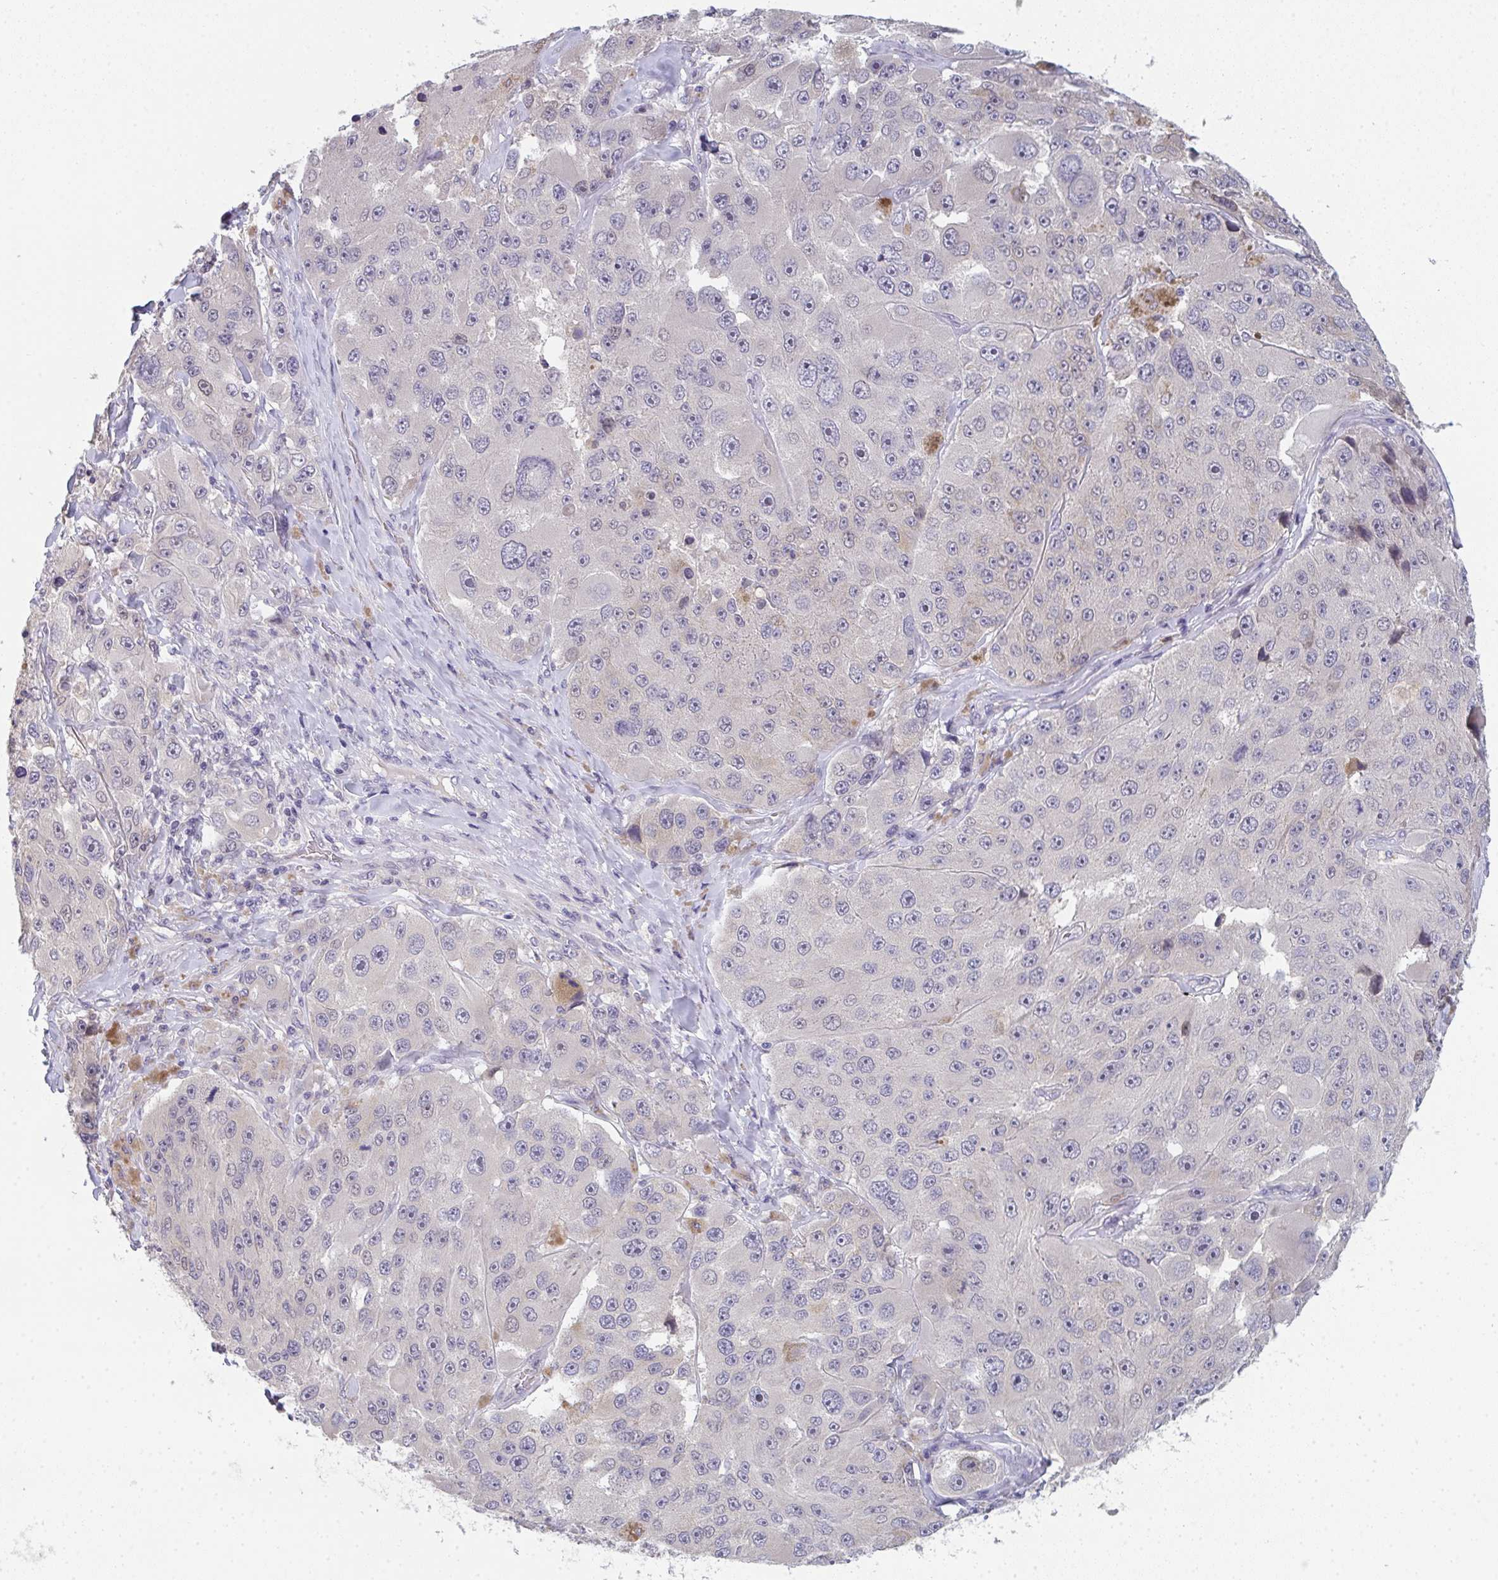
{"staining": {"intensity": "weak", "quantity": "<25%", "location": "nuclear"}, "tissue": "melanoma", "cell_type": "Tumor cells", "image_type": "cancer", "snomed": [{"axis": "morphology", "description": "Malignant melanoma, Metastatic site"}, {"axis": "topography", "description": "Lymph node"}], "caption": "There is no significant positivity in tumor cells of melanoma.", "gene": "RIOK1", "patient": {"sex": "male", "age": 62}}